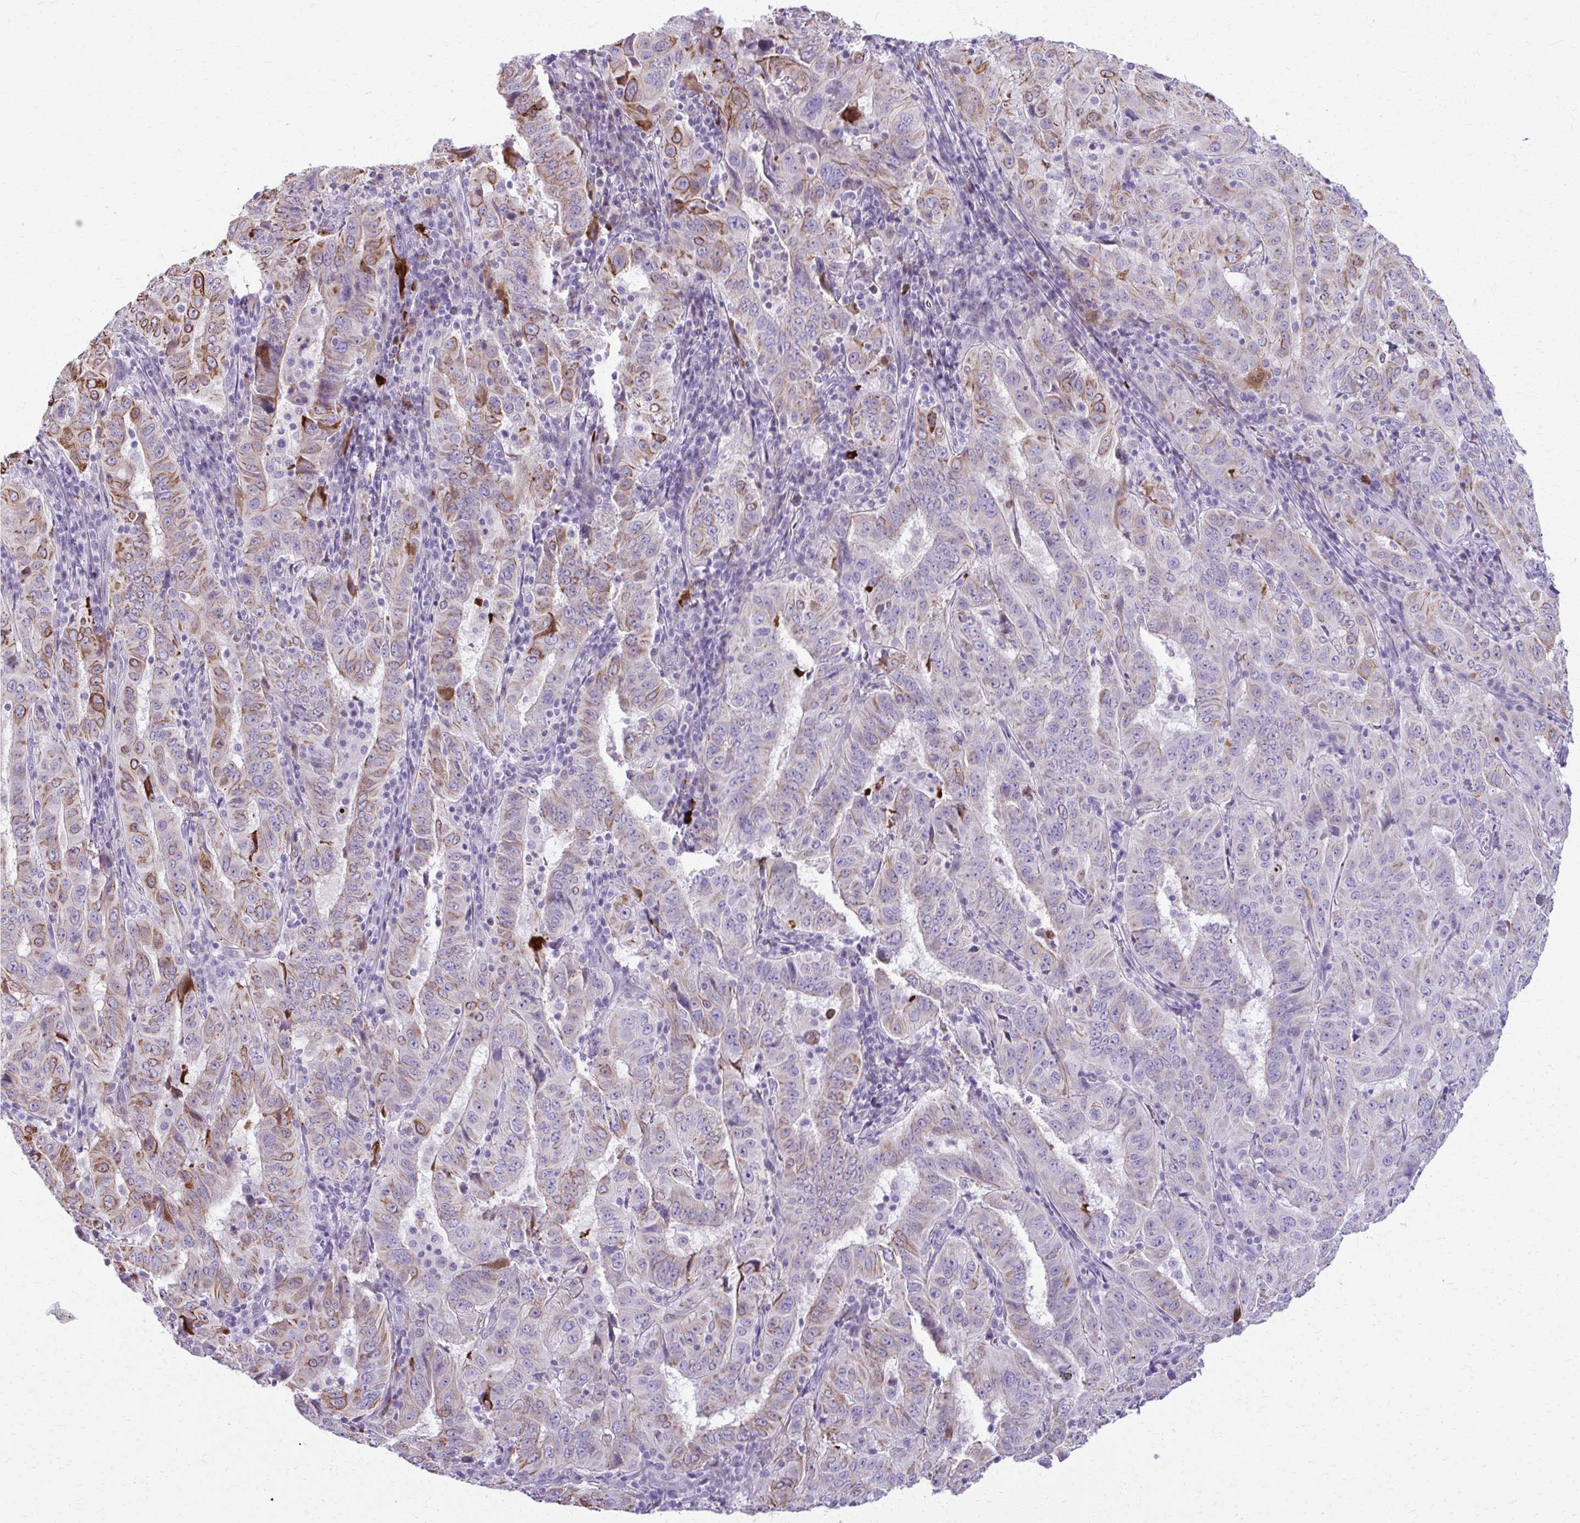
{"staining": {"intensity": "moderate", "quantity": "25%-75%", "location": "cytoplasmic/membranous"}, "tissue": "pancreatic cancer", "cell_type": "Tumor cells", "image_type": "cancer", "snomed": [{"axis": "morphology", "description": "Adenocarcinoma, NOS"}, {"axis": "topography", "description": "Pancreas"}], "caption": "Immunohistochemical staining of human adenocarcinoma (pancreatic) shows medium levels of moderate cytoplasmic/membranous staining in about 25%-75% of tumor cells.", "gene": "OR4M1", "patient": {"sex": "male", "age": 63}}